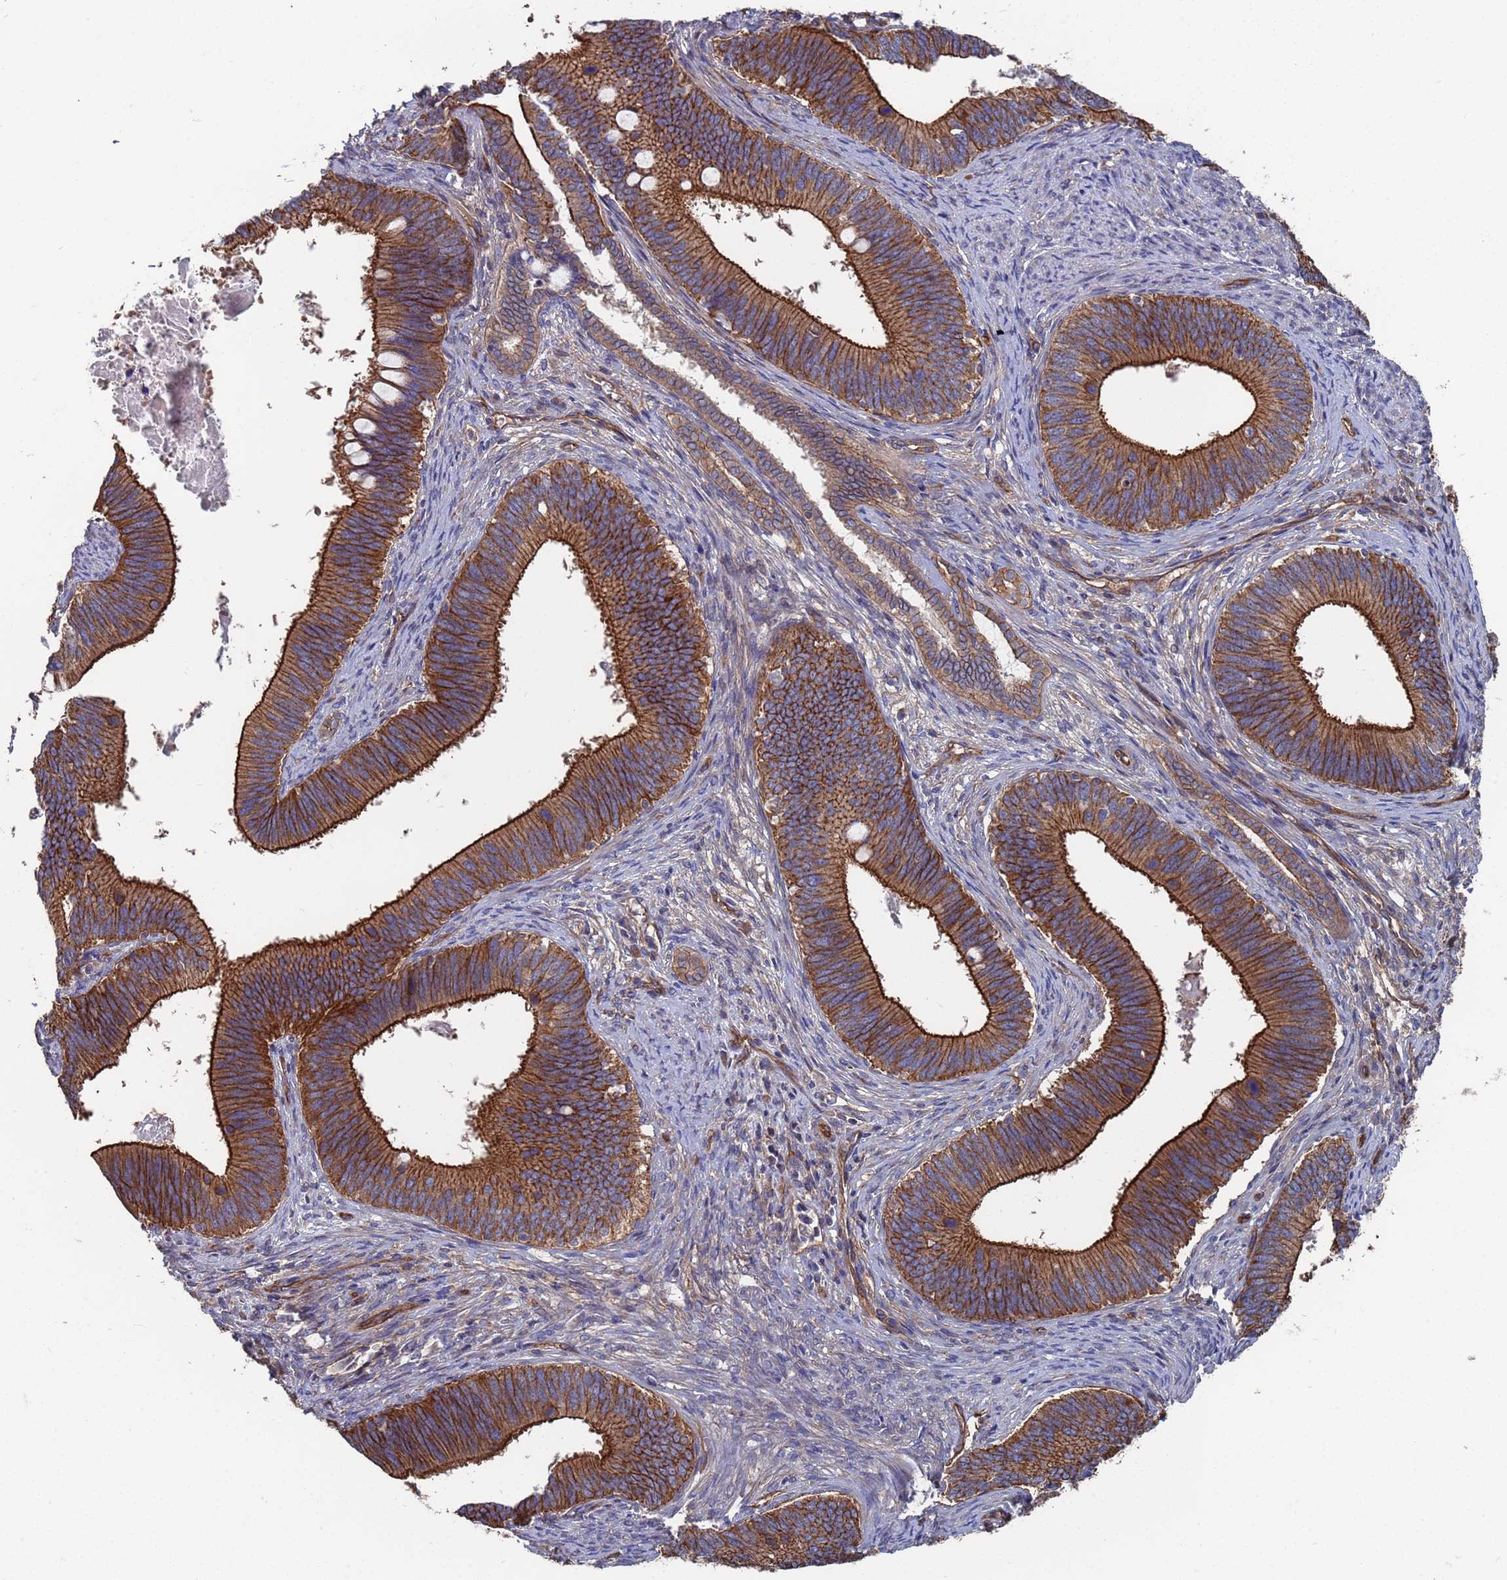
{"staining": {"intensity": "strong", "quantity": ">75%", "location": "cytoplasmic/membranous"}, "tissue": "cervical cancer", "cell_type": "Tumor cells", "image_type": "cancer", "snomed": [{"axis": "morphology", "description": "Adenocarcinoma, NOS"}, {"axis": "topography", "description": "Cervix"}], "caption": "Cervical adenocarcinoma tissue reveals strong cytoplasmic/membranous expression in about >75% of tumor cells", "gene": "NDUFAF6", "patient": {"sex": "female", "age": 42}}